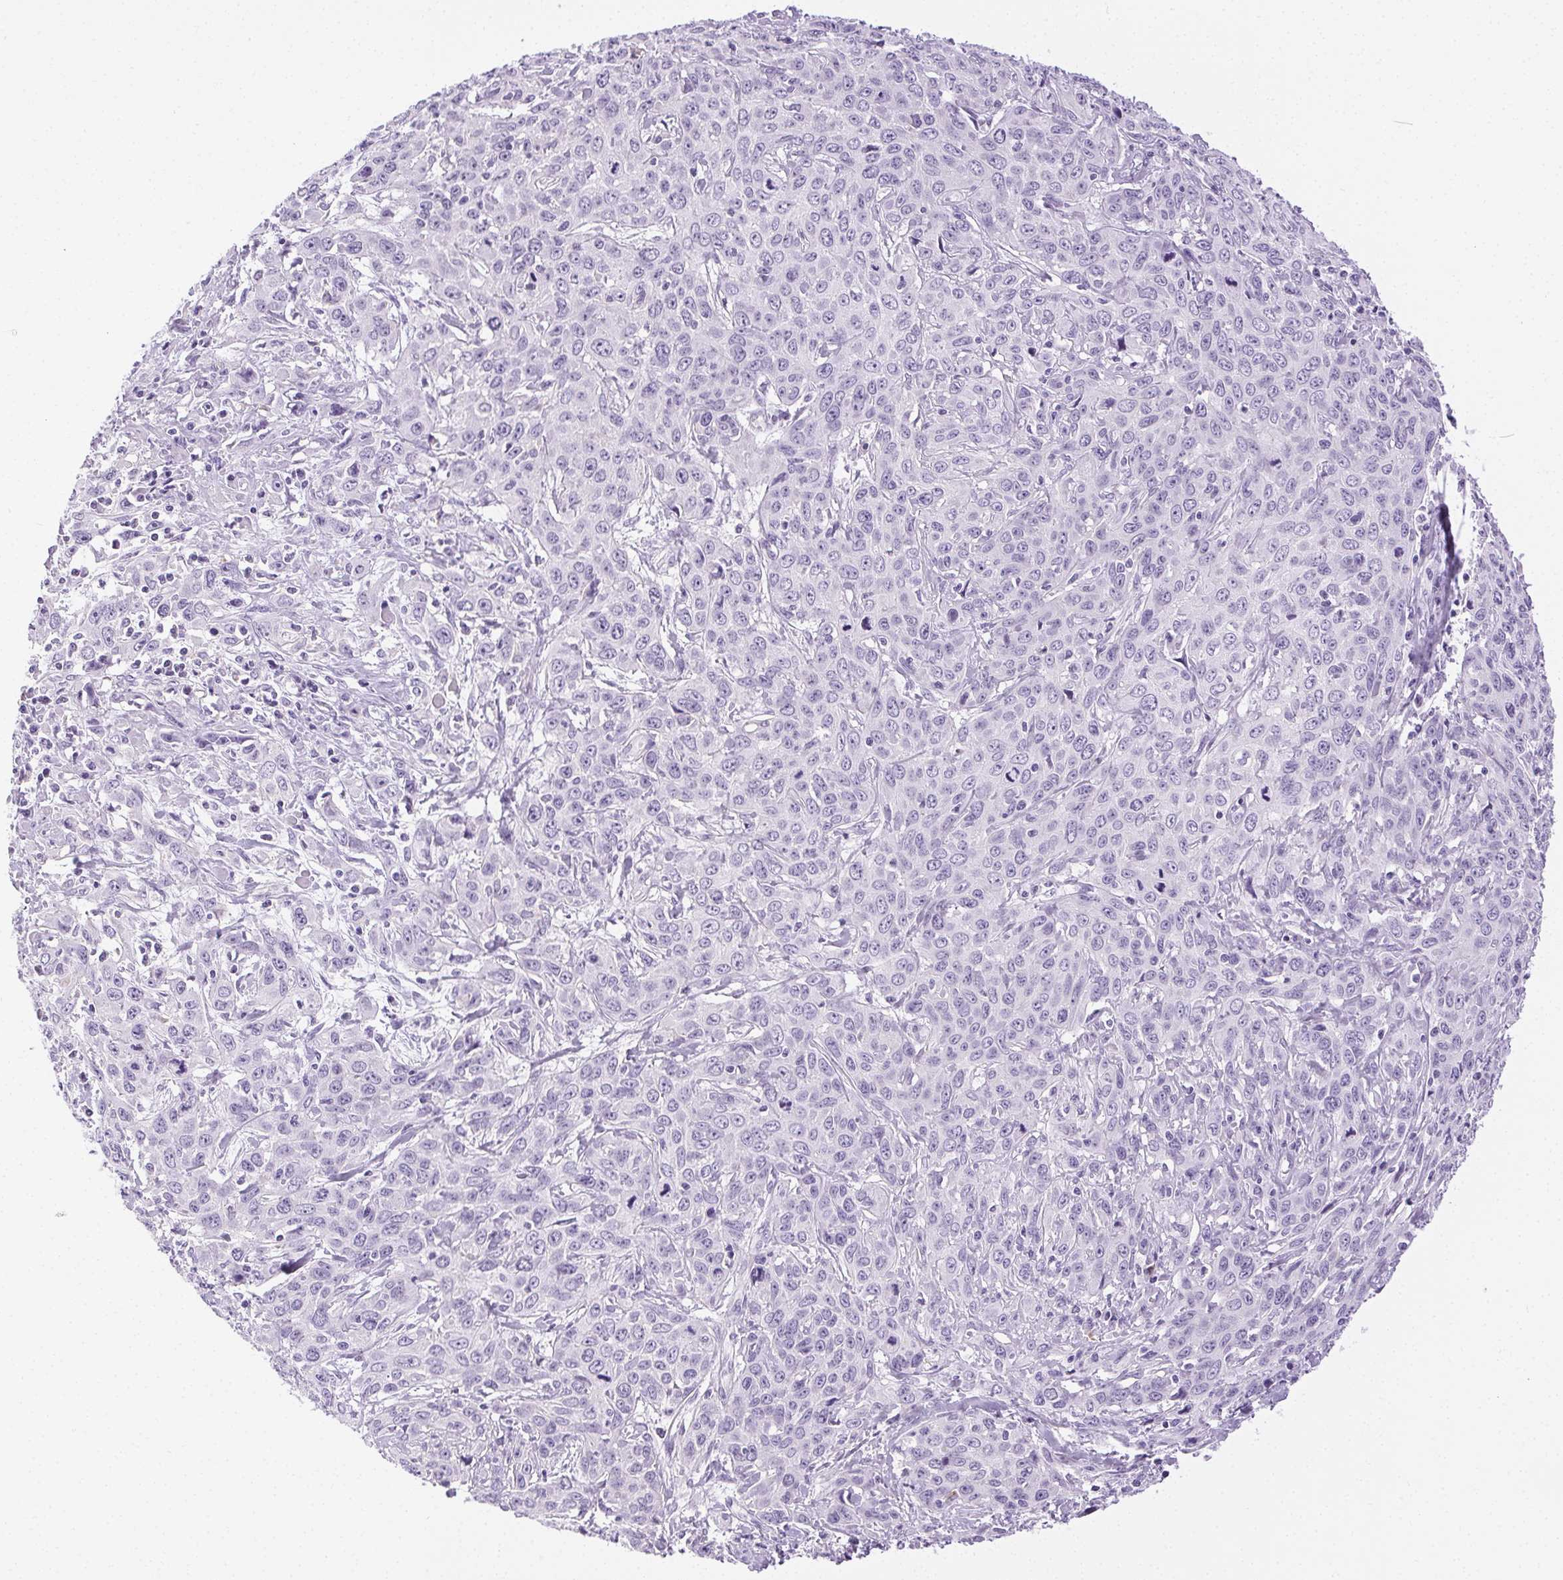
{"staining": {"intensity": "negative", "quantity": "none", "location": "none"}, "tissue": "cervical cancer", "cell_type": "Tumor cells", "image_type": "cancer", "snomed": [{"axis": "morphology", "description": "Squamous cell carcinoma, NOS"}, {"axis": "topography", "description": "Cervix"}], "caption": "Immunohistochemical staining of human squamous cell carcinoma (cervical) displays no significant expression in tumor cells.", "gene": "C20orf85", "patient": {"sex": "female", "age": 38}}